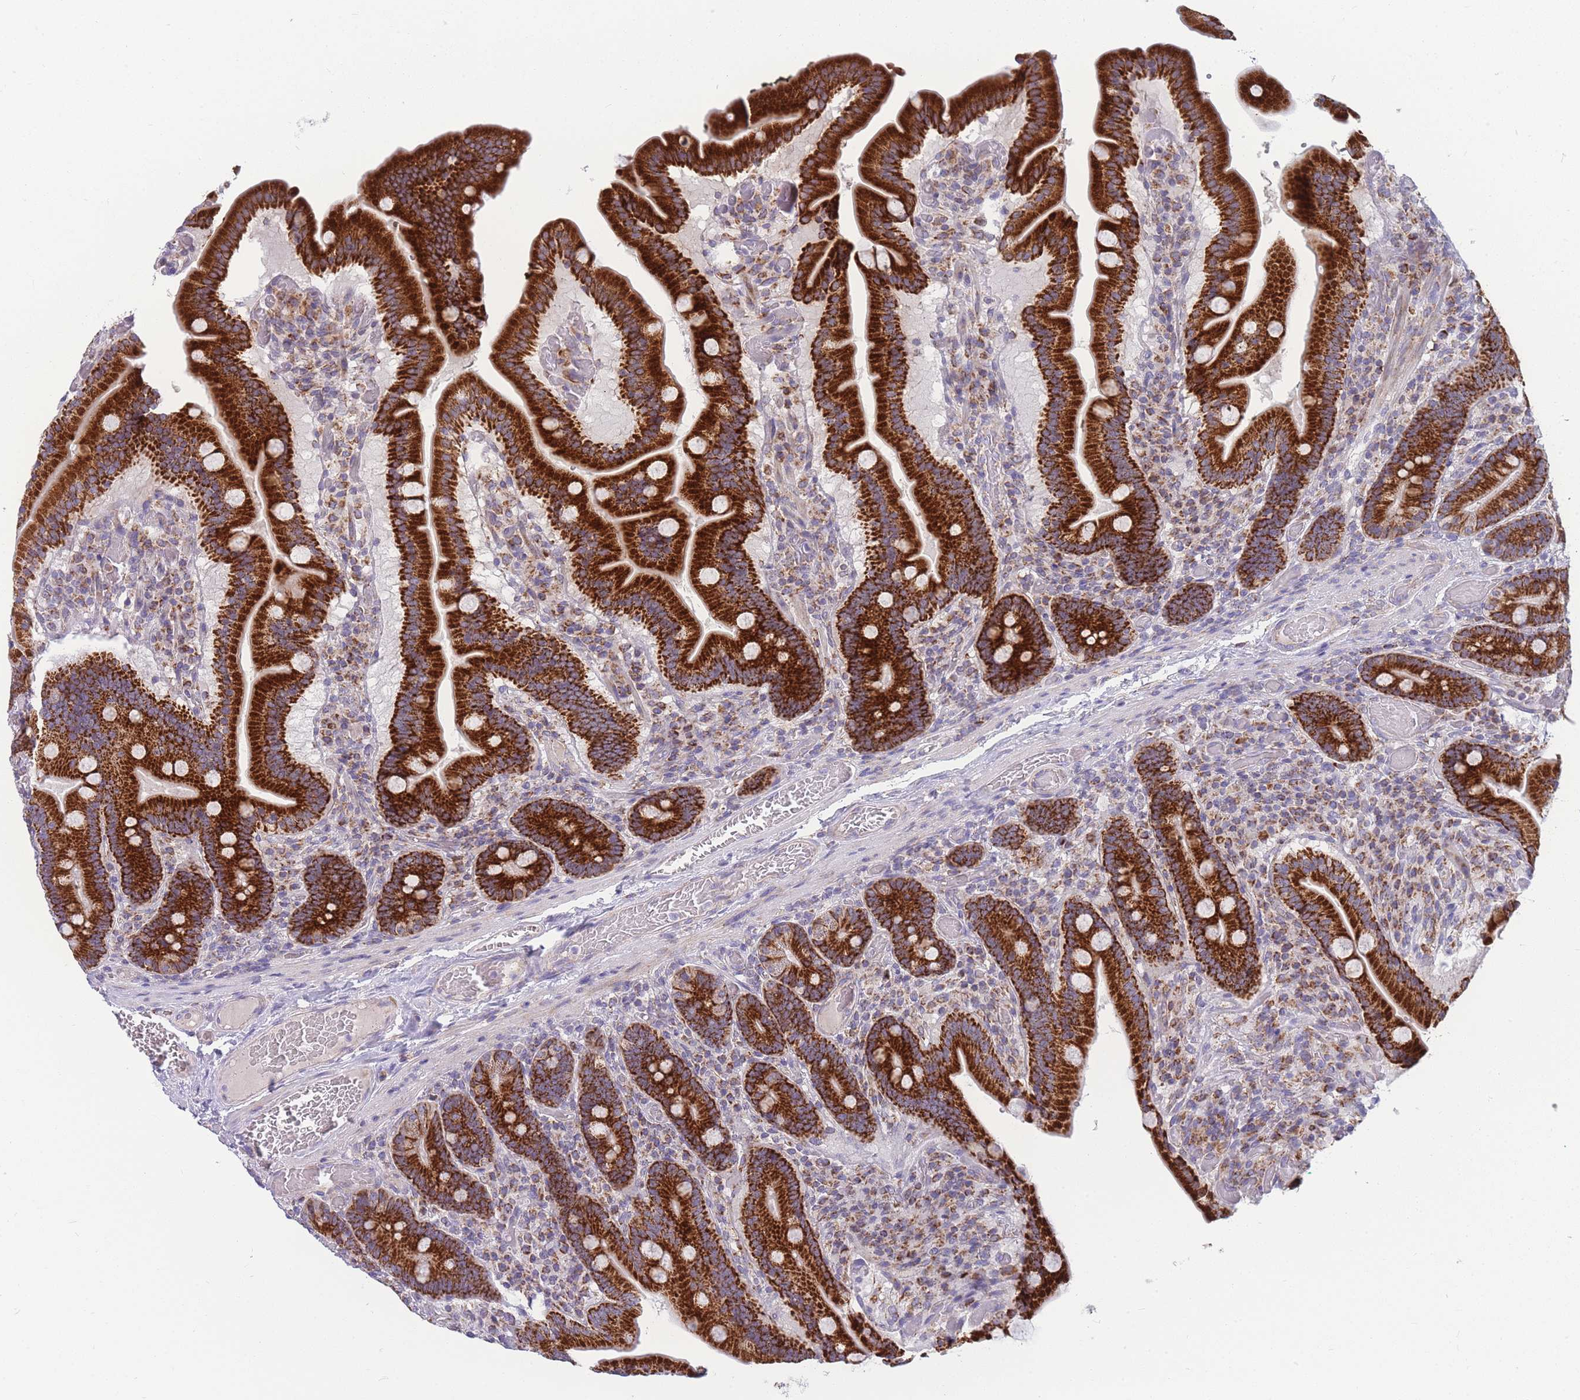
{"staining": {"intensity": "strong", "quantity": ">75%", "location": "cytoplasmic/membranous"}, "tissue": "duodenum", "cell_type": "Glandular cells", "image_type": "normal", "snomed": [{"axis": "morphology", "description": "Normal tissue, NOS"}, {"axis": "topography", "description": "Duodenum"}], "caption": "About >75% of glandular cells in unremarkable duodenum reveal strong cytoplasmic/membranous protein expression as visualized by brown immunohistochemical staining.", "gene": "MRPS11", "patient": {"sex": "female", "age": 62}}